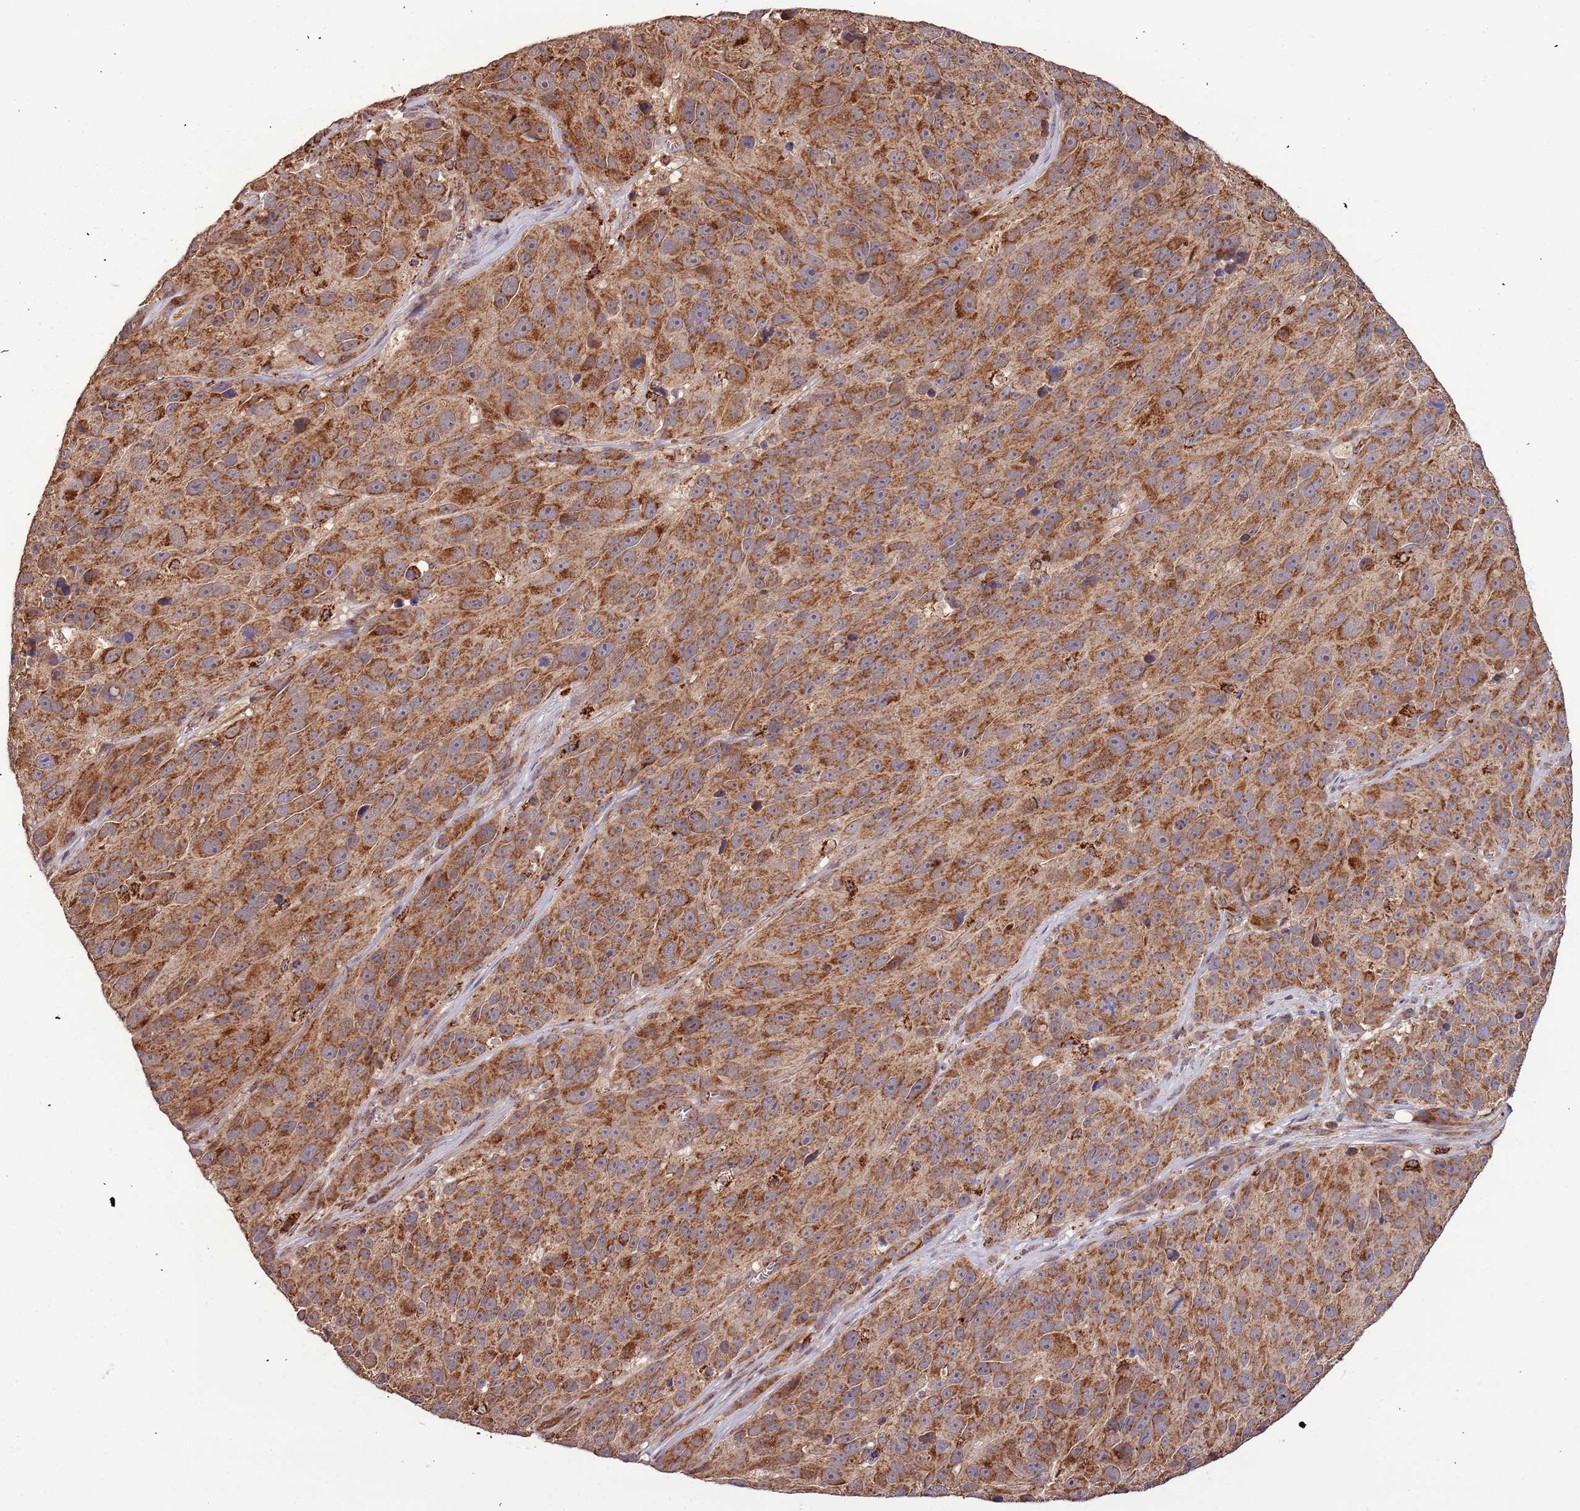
{"staining": {"intensity": "moderate", "quantity": ">75%", "location": "cytoplasmic/membranous"}, "tissue": "melanoma", "cell_type": "Tumor cells", "image_type": "cancer", "snomed": [{"axis": "morphology", "description": "Malignant melanoma, NOS"}, {"axis": "topography", "description": "Skin"}], "caption": "A histopathology image of melanoma stained for a protein exhibits moderate cytoplasmic/membranous brown staining in tumor cells. (Brightfield microscopy of DAB IHC at high magnification).", "gene": "IL17RD", "patient": {"sex": "male", "age": 84}}